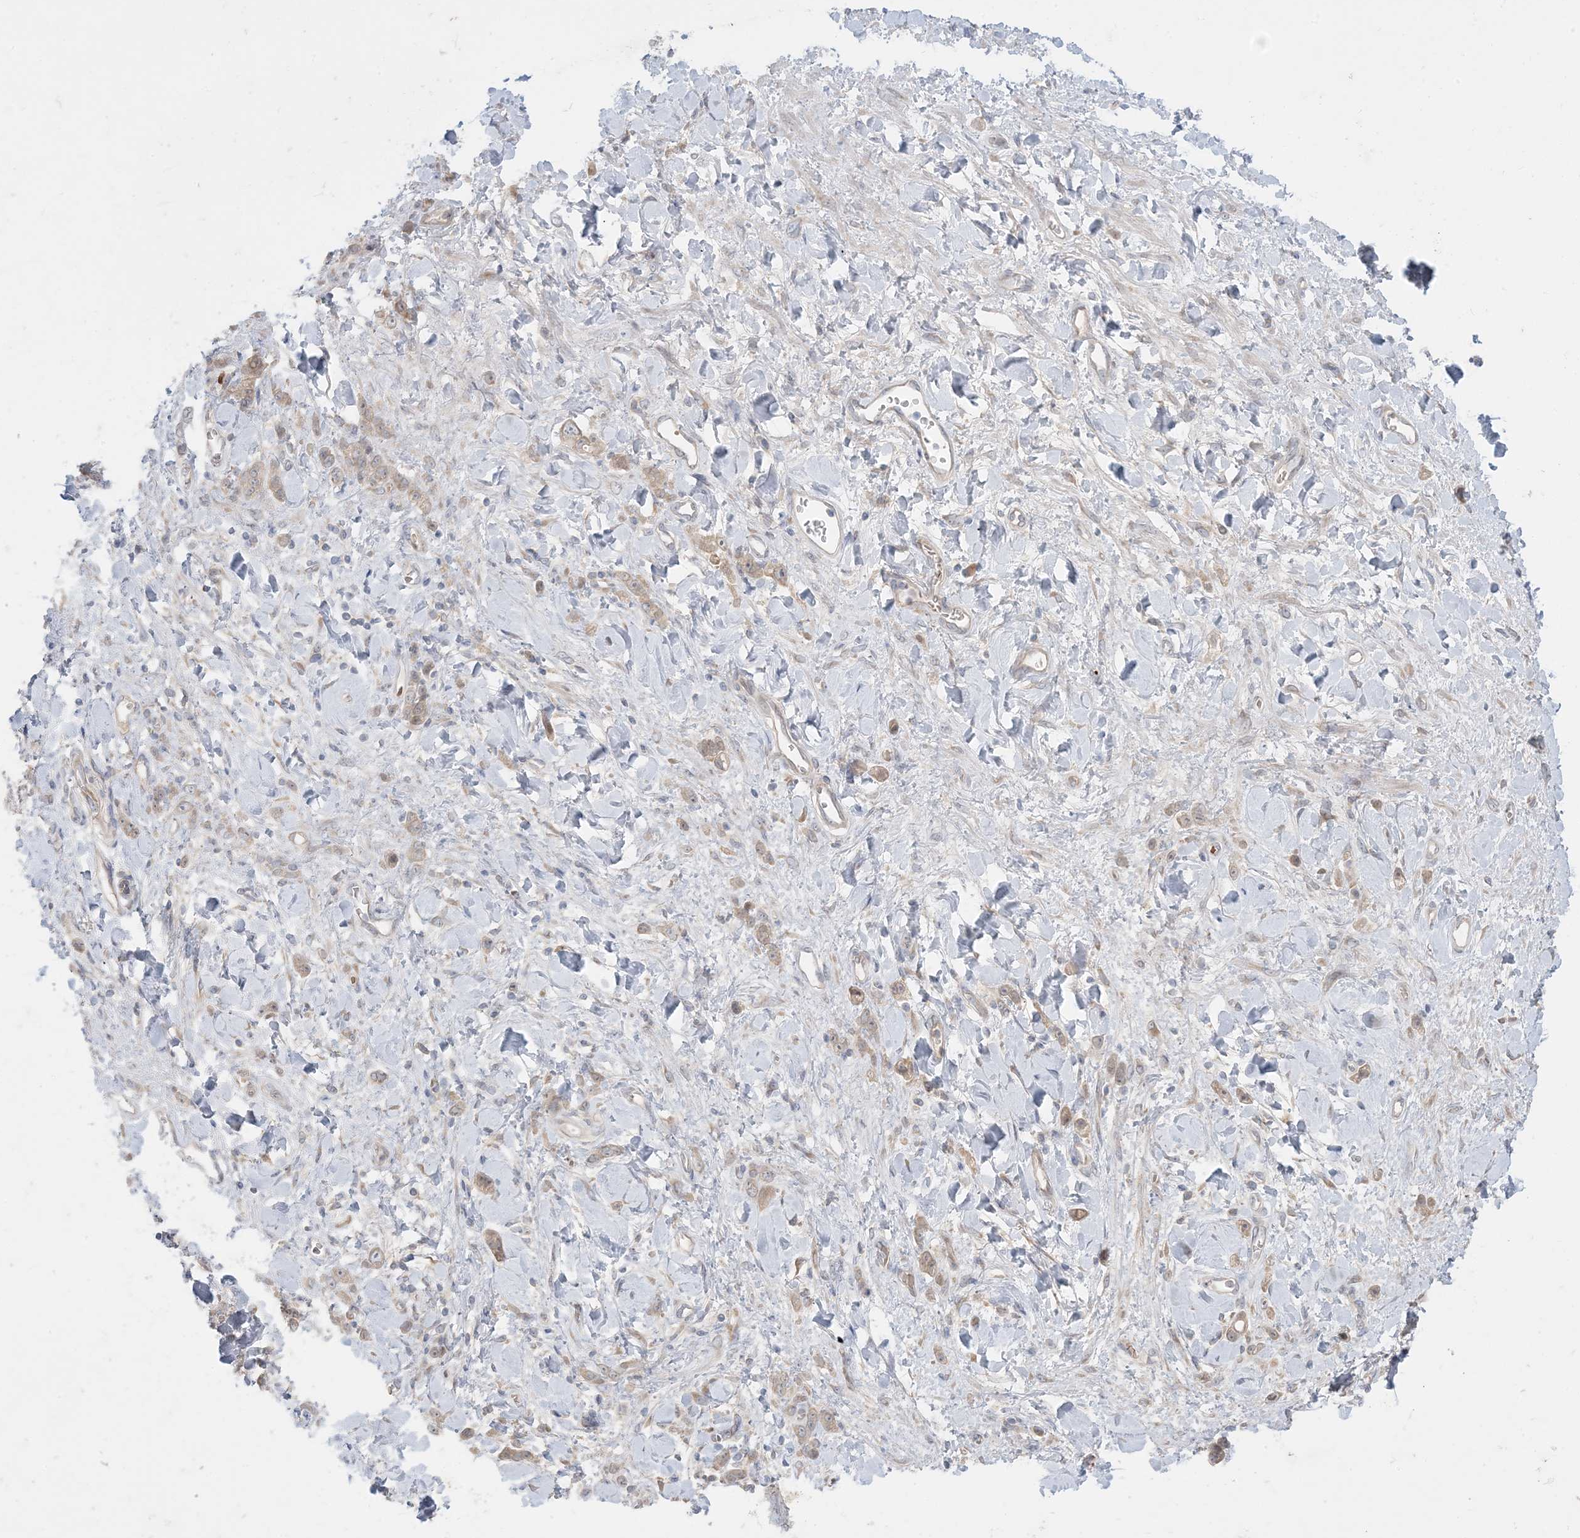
{"staining": {"intensity": "weak", "quantity": ">75%", "location": "cytoplasmic/membranous"}, "tissue": "stomach cancer", "cell_type": "Tumor cells", "image_type": "cancer", "snomed": [{"axis": "morphology", "description": "Normal tissue, NOS"}, {"axis": "morphology", "description": "Adenocarcinoma, NOS"}, {"axis": "topography", "description": "Stomach"}], "caption": "A low amount of weak cytoplasmic/membranous staining is seen in approximately >75% of tumor cells in stomach cancer tissue. Immunohistochemistry (ihc) stains the protein of interest in brown and the nuclei are stained blue.", "gene": "MMGT1", "patient": {"sex": "male", "age": 82}}